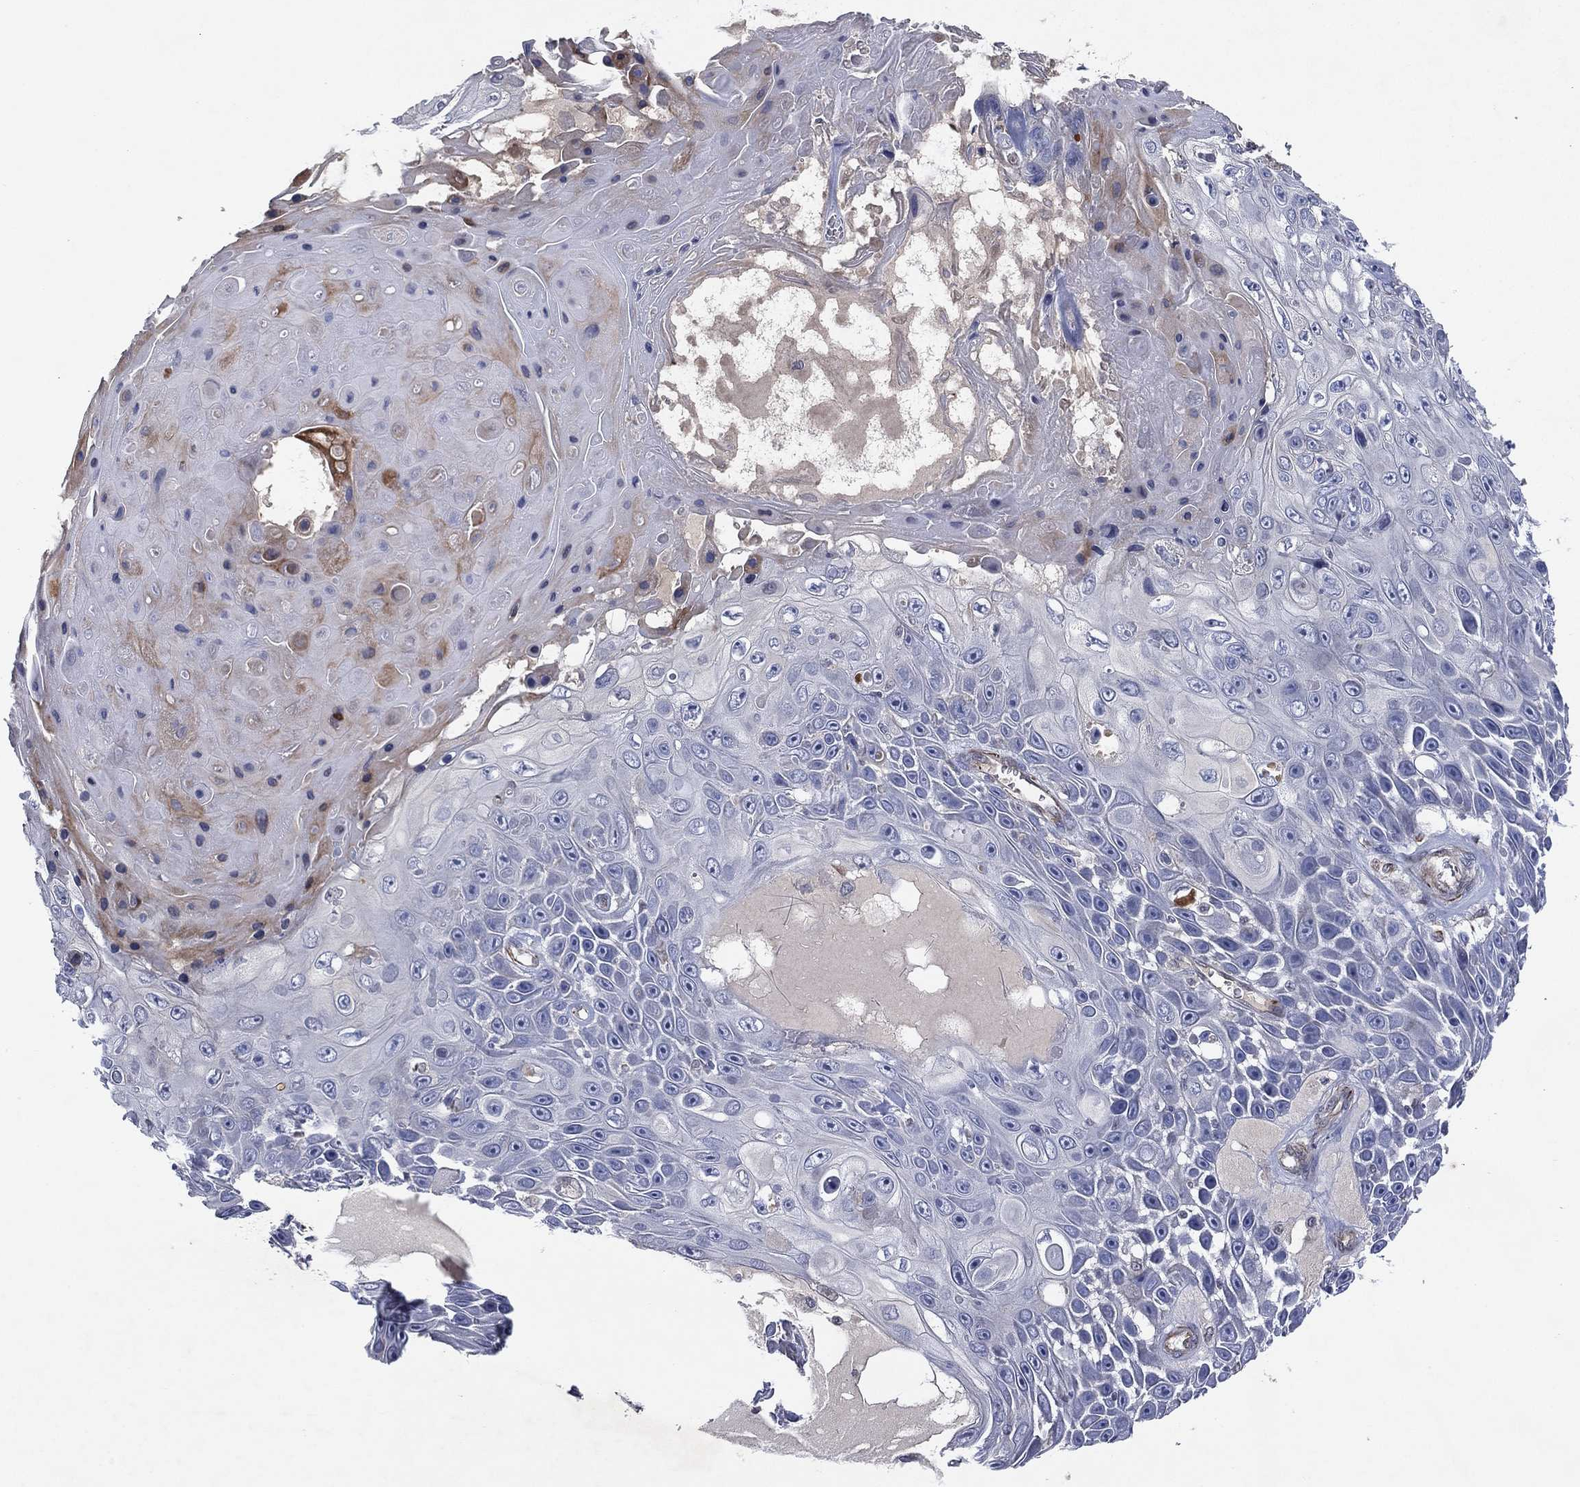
{"staining": {"intensity": "negative", "quantity": "none", "location": "none"}, "tissue": "skin cancer", "cell_type": "Tumor cells", "image_type": "cancer", "snomed": [{"axis": "morphology", "description": "Squamous cell carcinoma, NOS"}, {"axis": "topography", "description": "Skin"}], "caption": "Immunohistochemistry image of neoplastic tissue: human skin cancer stained with DAB exhibits no significant protein staining in tumor cells. (Brightfield microscopy of DAB immunohistochemistry (IHC) at high magnification).", "gene": "FLI1", "patient": {"sex": "male", "age": 82}}